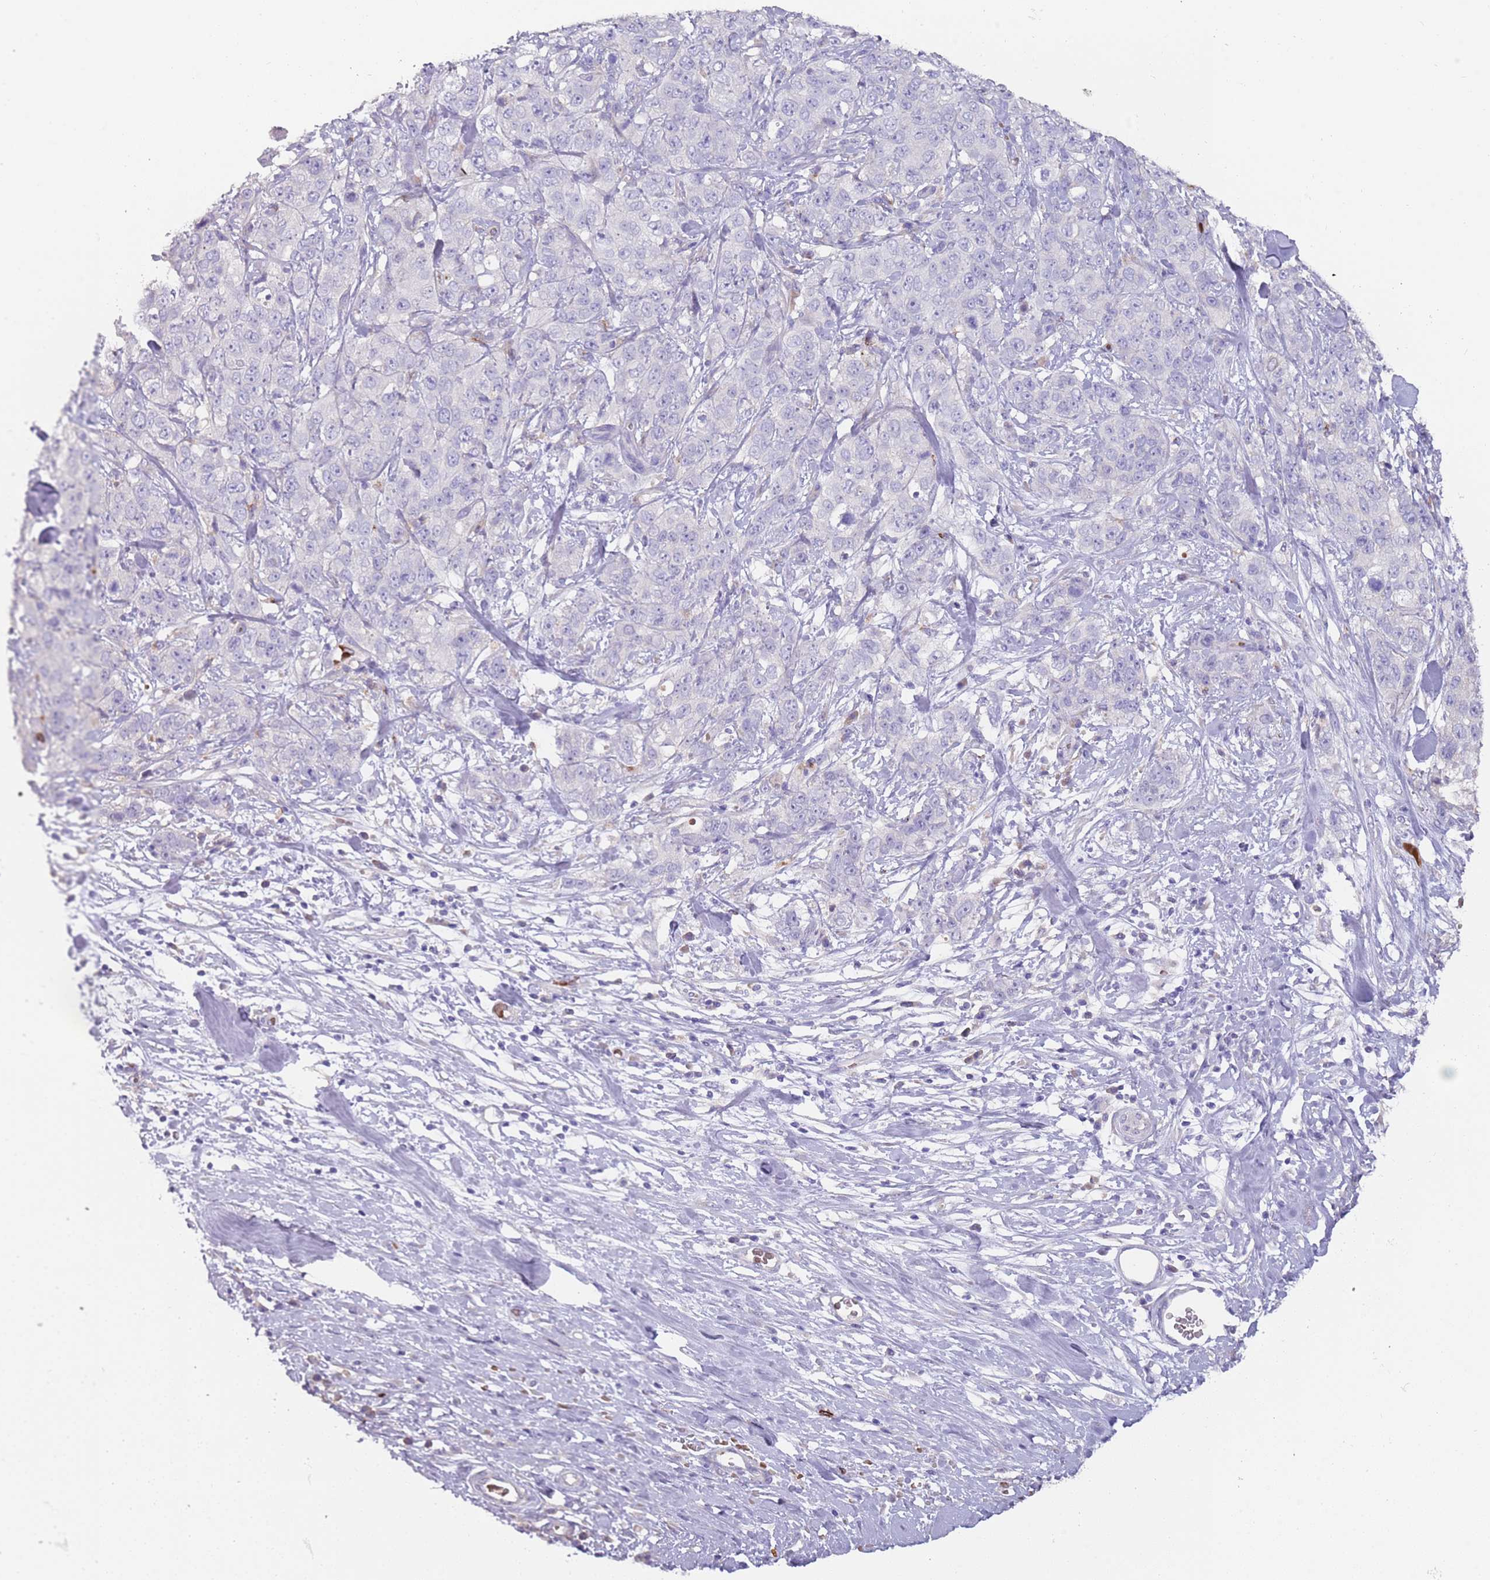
{"staining": {"intensity": "negative", "quantity": "none", "location": "none"}, "tissue": "stomach cancer", "cell_type": "Tumor cells", "image_type": "cancer", "snomed": [{"axis": "morphology", "description": "Adenocarcinoma, NOS"}, {"axis": "topography", "description": "Stomach"}], "caption": "This is a photomicrograph of IHC staining of stomach adenocarcinoma, which shows no expression in tumor cells.", "gene": "TMEM251", "patient": {"sex": "male", "age": 48}}